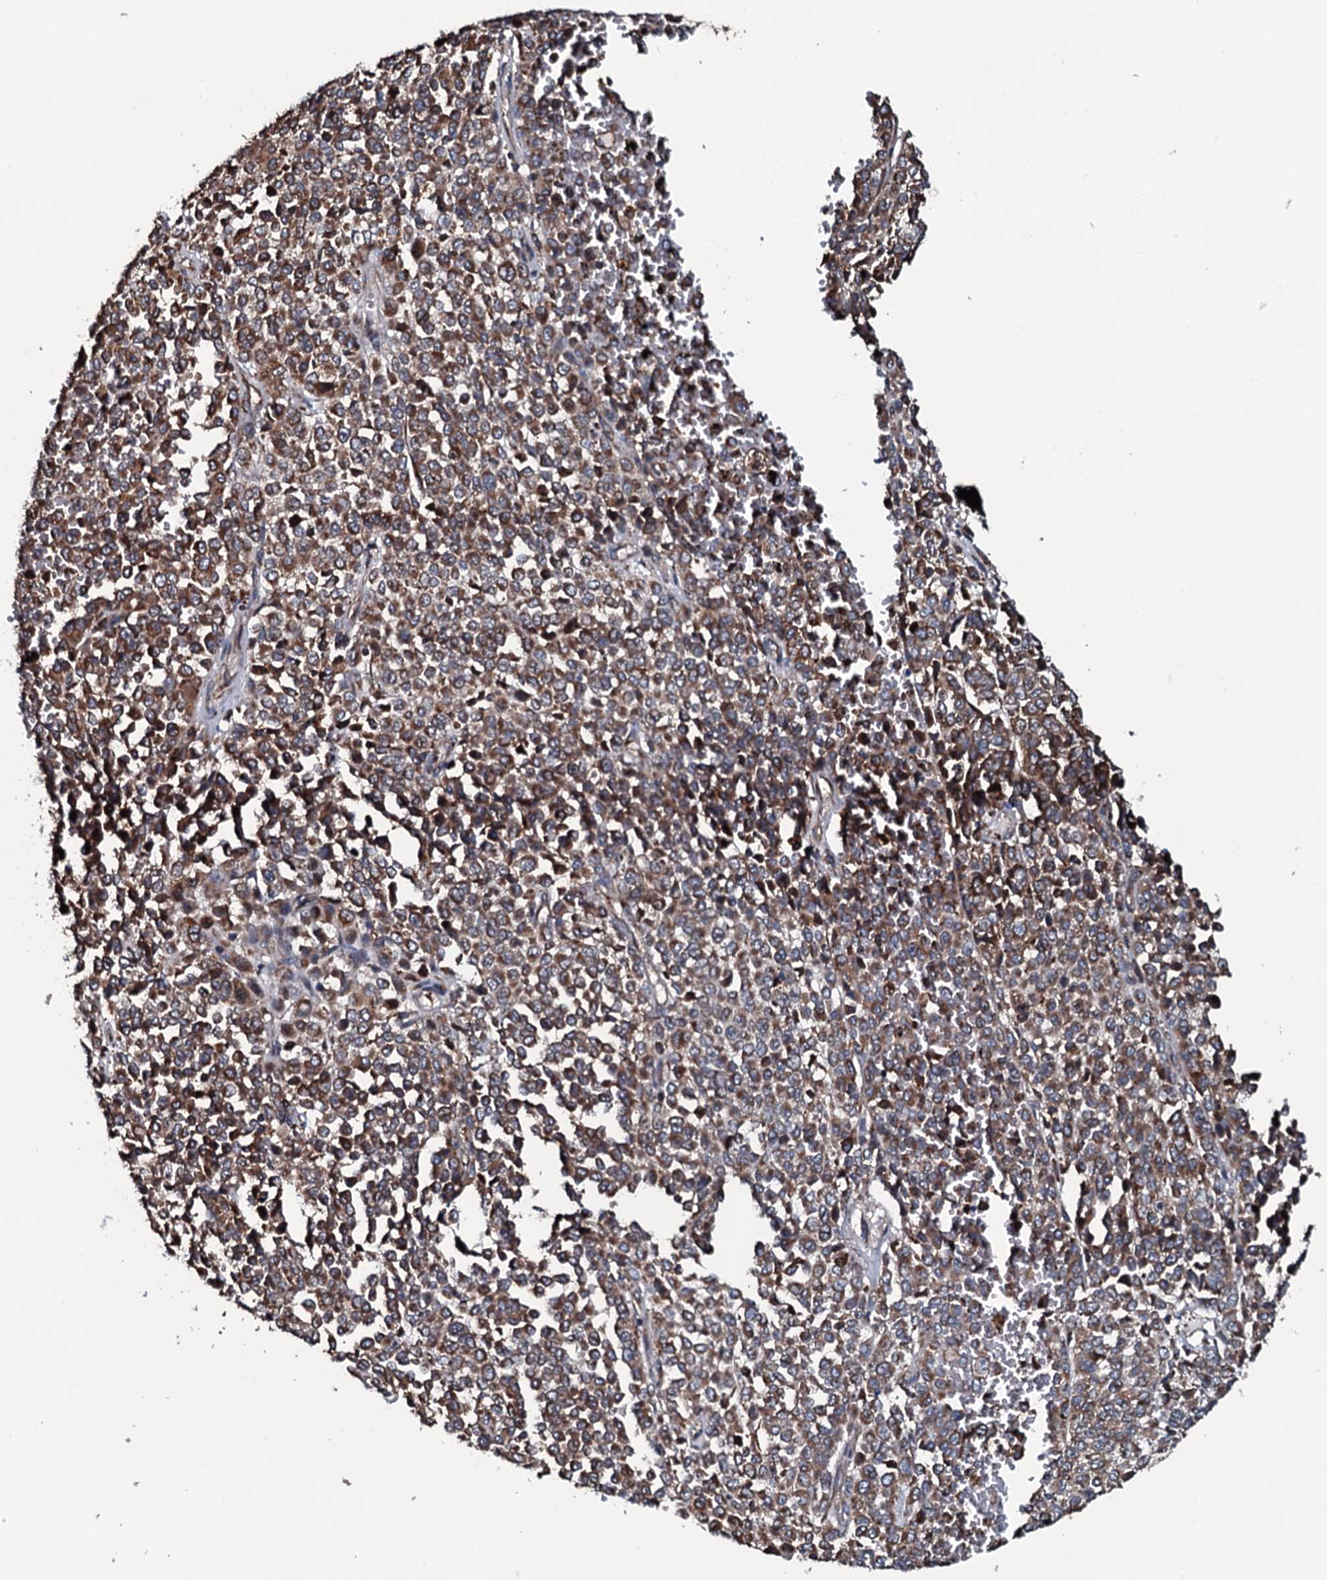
{"staining": {"intensity": "moderate", "quantity": ">75%", "location": "cytoplasmic/membranous"}, "tissue": "melanoma", "cell_type": "Tumor cells", "image_type": "cancer", "snomed": [{"axis": "morphology", "description": "Malignant melanoma, Metastatic site"}, {"axis": "topography", "description": "Pancreas"}], "caption": "This image reveals melanoma stained with immunohistochemistry (IHC) to label a protein in brown. The cytoplasmic/membranous of tumor cells show moderate positivity for the protein. Nuclei are counter-stained blue.", "gene": "RAB12", "patient": {"sex": "female", "age": 30}}